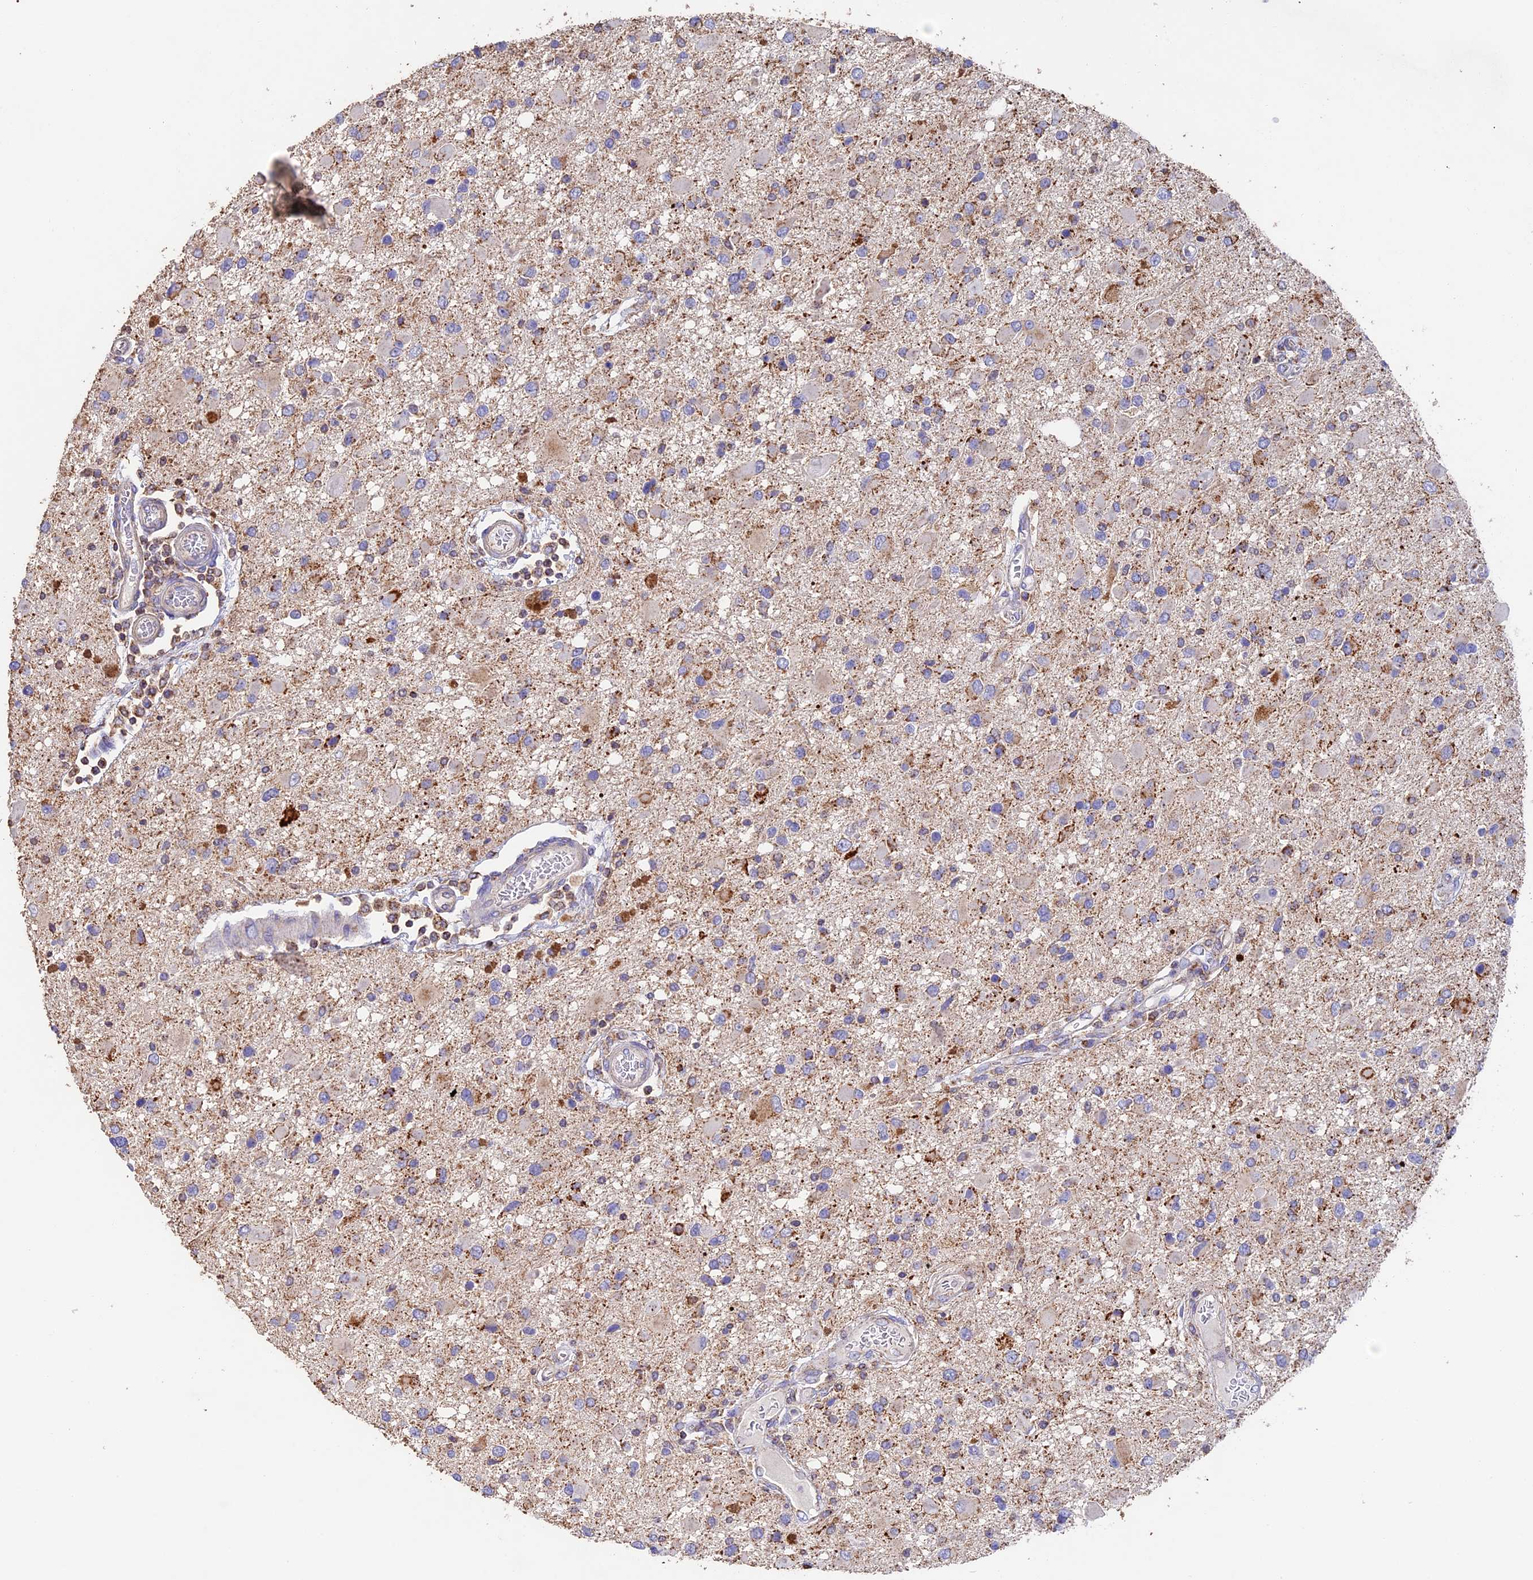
{"staining": {"intensity": "moderate", "quantity": "<25%", "location": "cytoplasmic/membranous"}, "tissue": "glioma", "cell_type": "Tumor cells", "image_type": "cancer", "snomed": [{"axis": "morphology", "description": "Glioma, malignant, High grade"}, {"axis": "topography", "description": "Brain"}], "caption": "Immunohistochemical staining of glioma demonstrates low levels of moderate cytoplasmic/membranous protein staining in about <25% of tumor cells.", "gene": "ADAT1", "patient": {"sex": "male", "age": 53}}